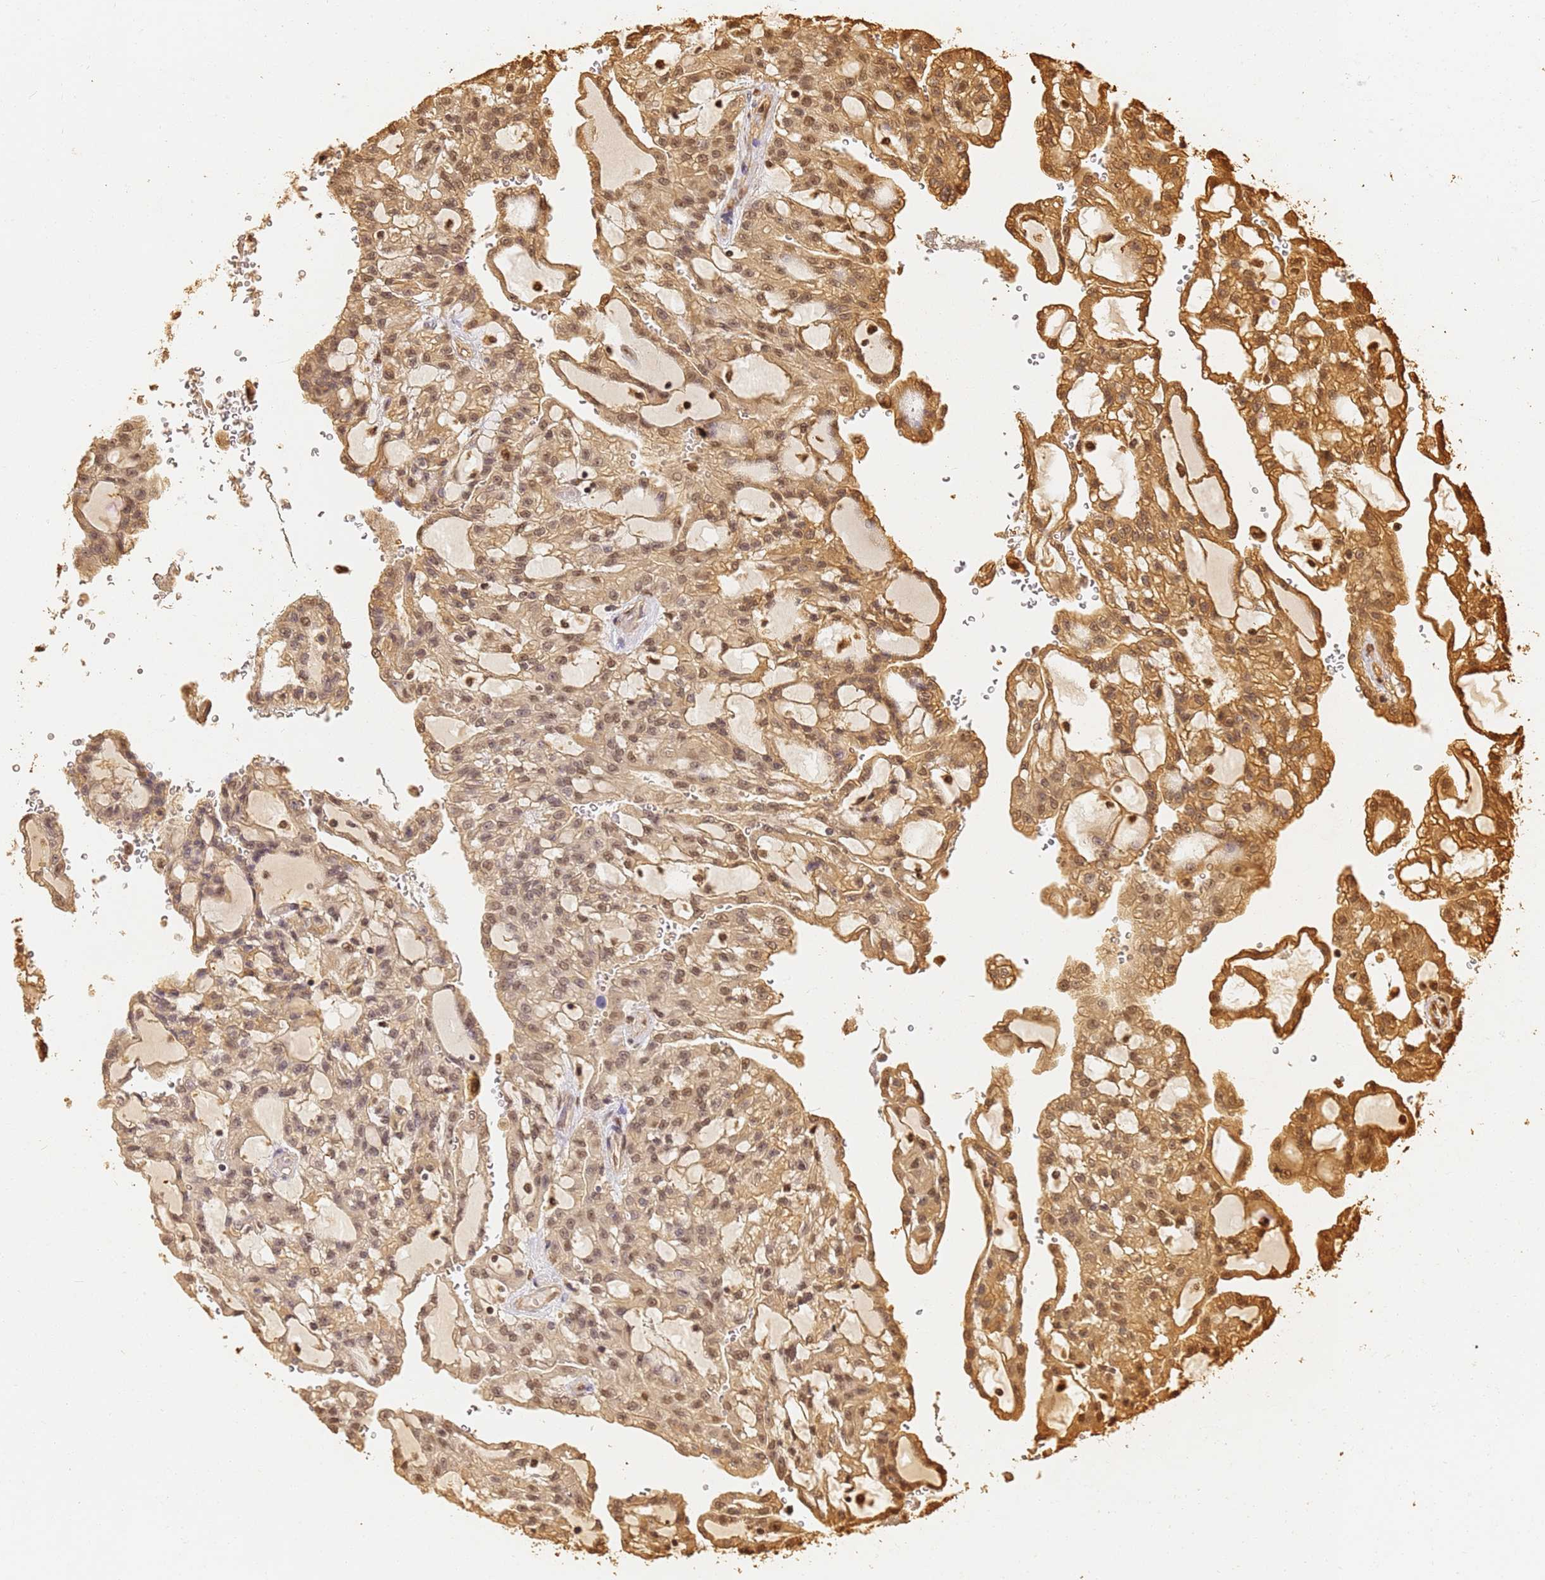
{"staining": {"intensity": "moderate", "quantity": ">75%", "location": "cytoplasmic/membranous,nuclear"}, "tissue": "renal cancer", "cell_type": "Tumor cells", "image_type": "cancer", "snomed": [{"axis": "morphology", "description": "Adenocarcinoma, NOS"}, {"axis": "topography", "description": "Kidney"}], "caption": "A high-resolution photomicrograph shows IHC staining of renal adenocarcinoma, which shows moderate cytoplasmic/membranous and nuclear staining in about >75% of tumor cells.", "gene": "JAK2", "patient": {"sex": "male", "age": 63}}